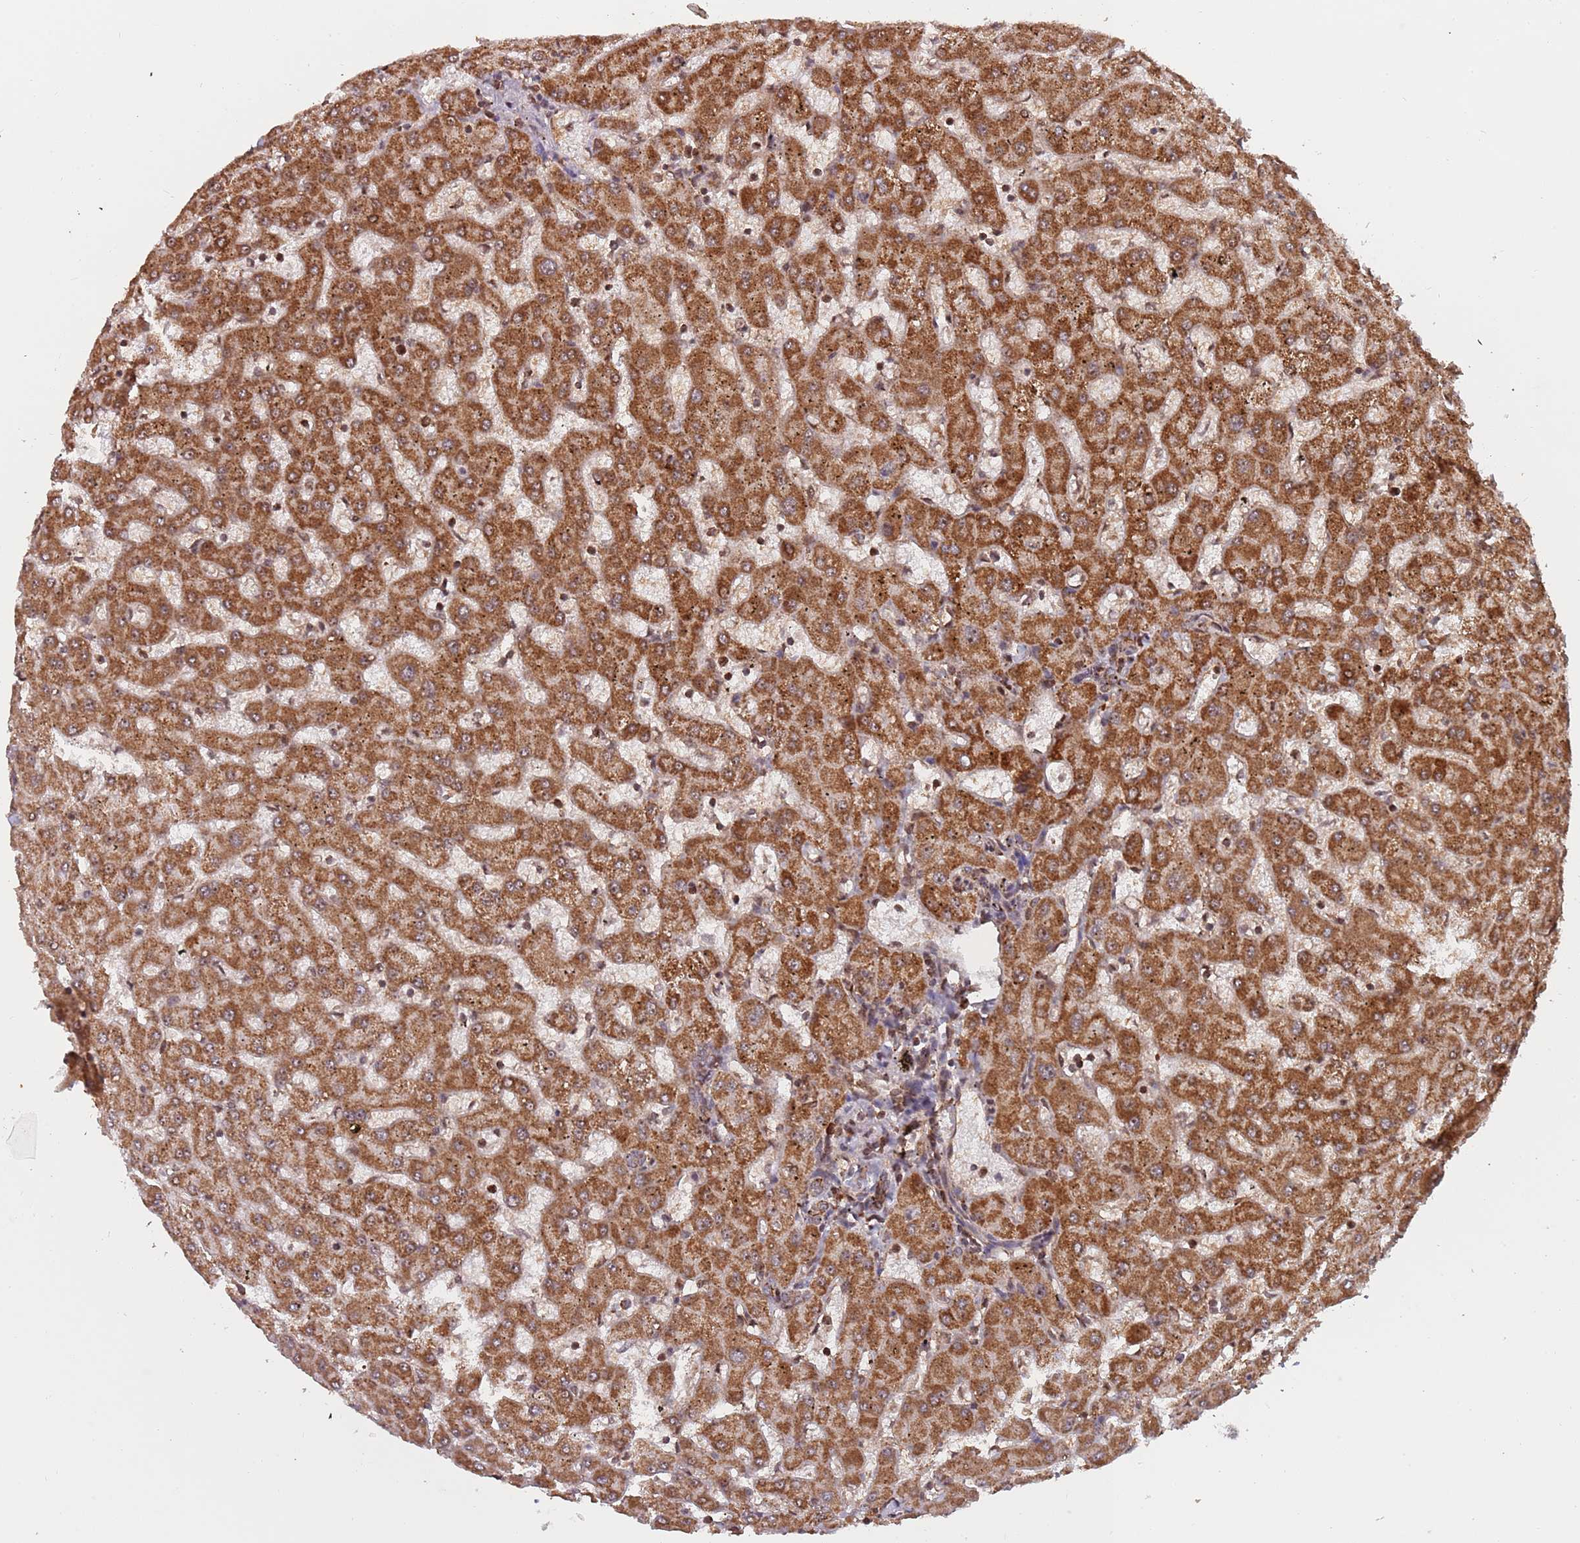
{"staining": {"intensity": "moderate", "quantity": ">75%", "location": "cytoplasmic/membranous"}, "tissue": "liver", "cell_type": "Cholangiocytes", "image_type": "normal", "snomed": [{"axis": "morphology", "description": "Normal tissue, NOS"}, {"axis": "topography", "description": "Liver"}], "caption": "Liver stained with a brown dye shows moderate cytoplasmic/membranous positive expression in approximately >75% of cholangiocytes.", "gene": "DCHS1", "patient": {"sex": "female", "age": 63}}